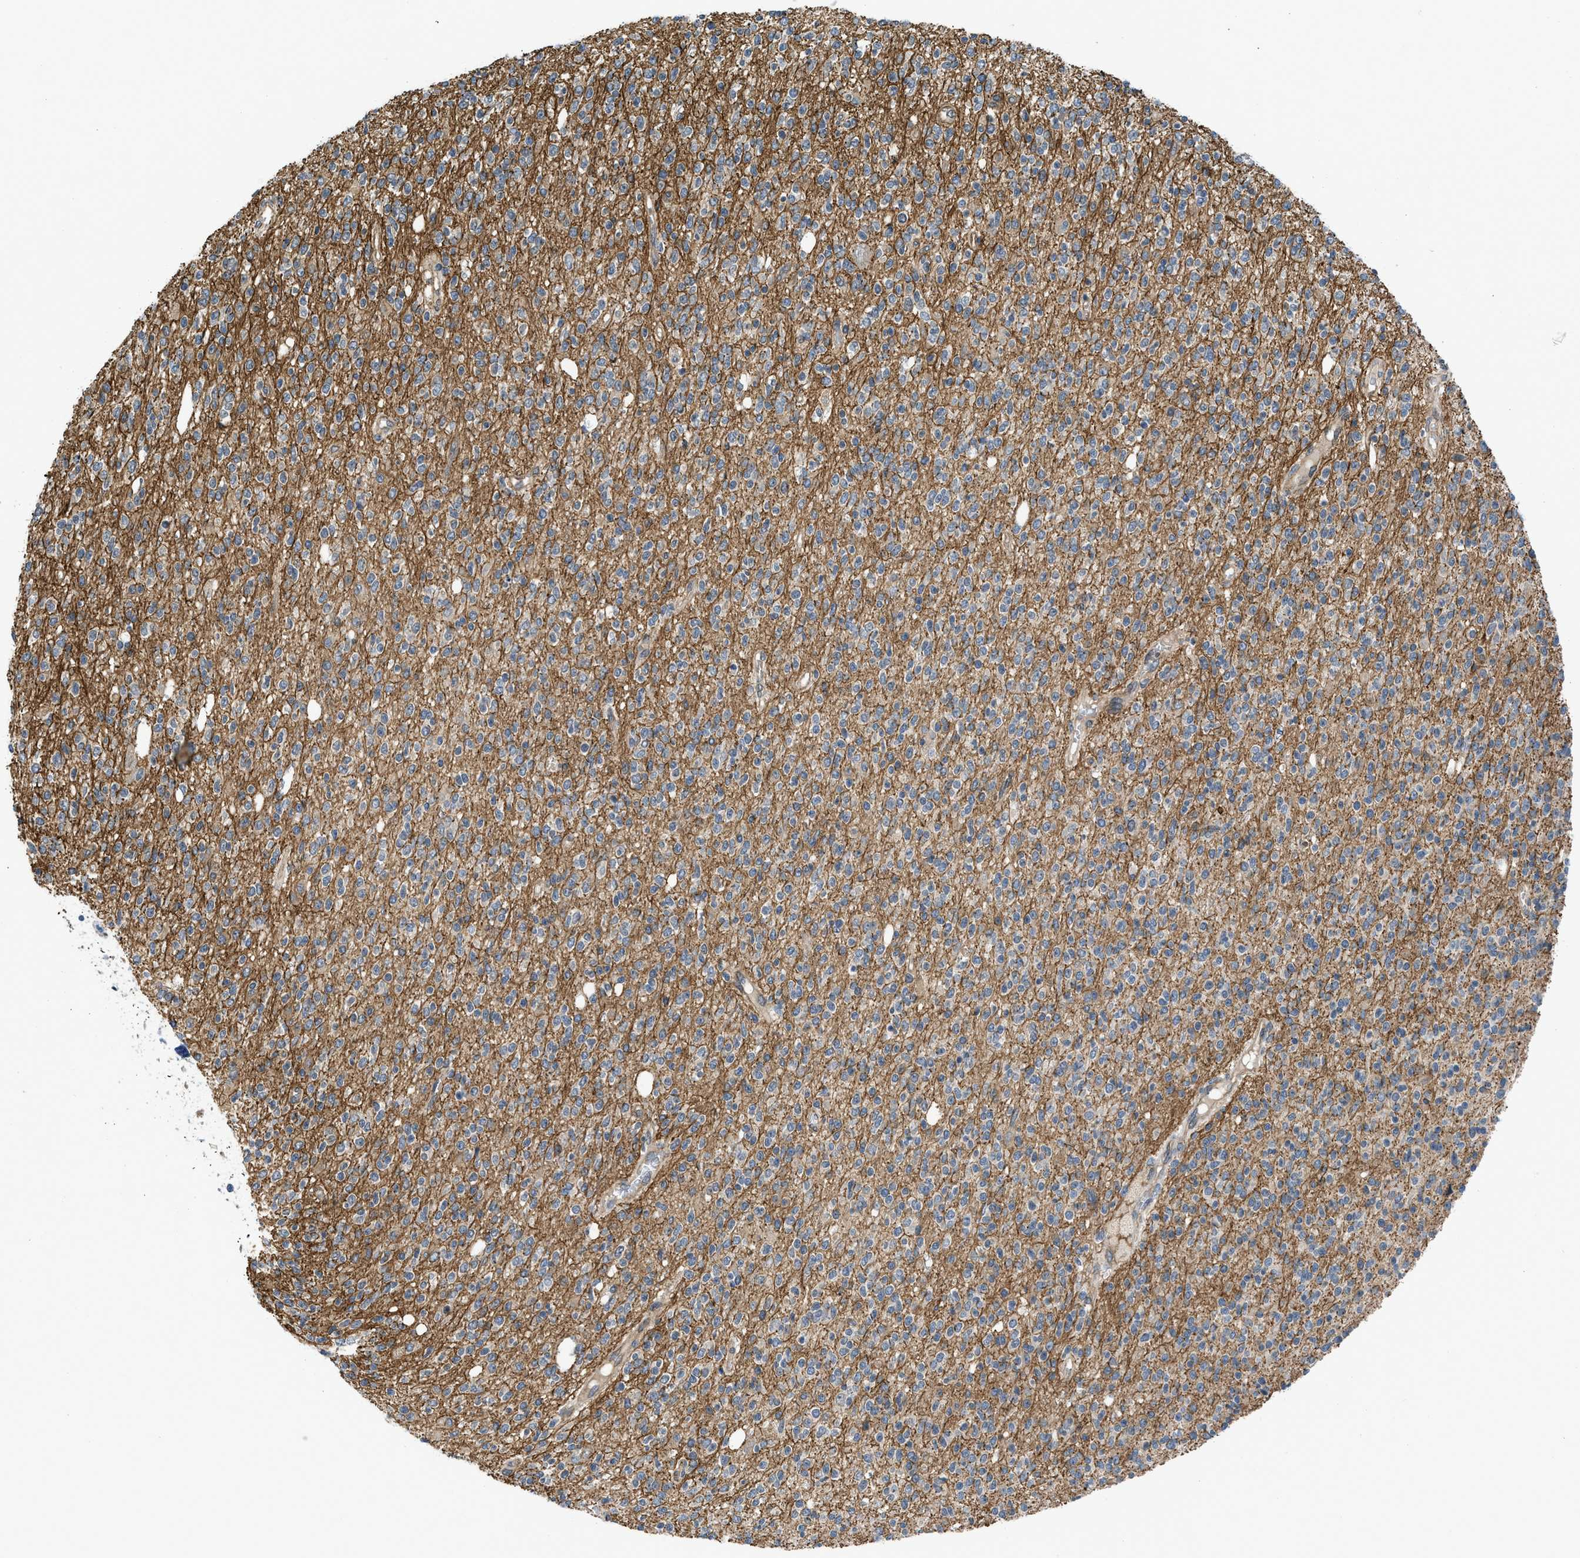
{"staining": {"intensity": "negative", "quantity": "none", "location": "none"}, "tissue": "glioma", "cell_type": "Tumor cells", "image_type": "cancer", "snomed": [{"axis": "morphology", "description": "Glioma, malignant, High grade"}, {"axis": "topography", "description": "Brain"}], "caption": "An image of malignant glioma (high-grade) stained for a protein demonstrates no brown staining in tumor cells. (DAB immunohistochemistry (IHC) visualized using brightfield microscopy, high magnification).", "gene": "GPATCH2L", "patient": {"sex": "male", "age": 34}}